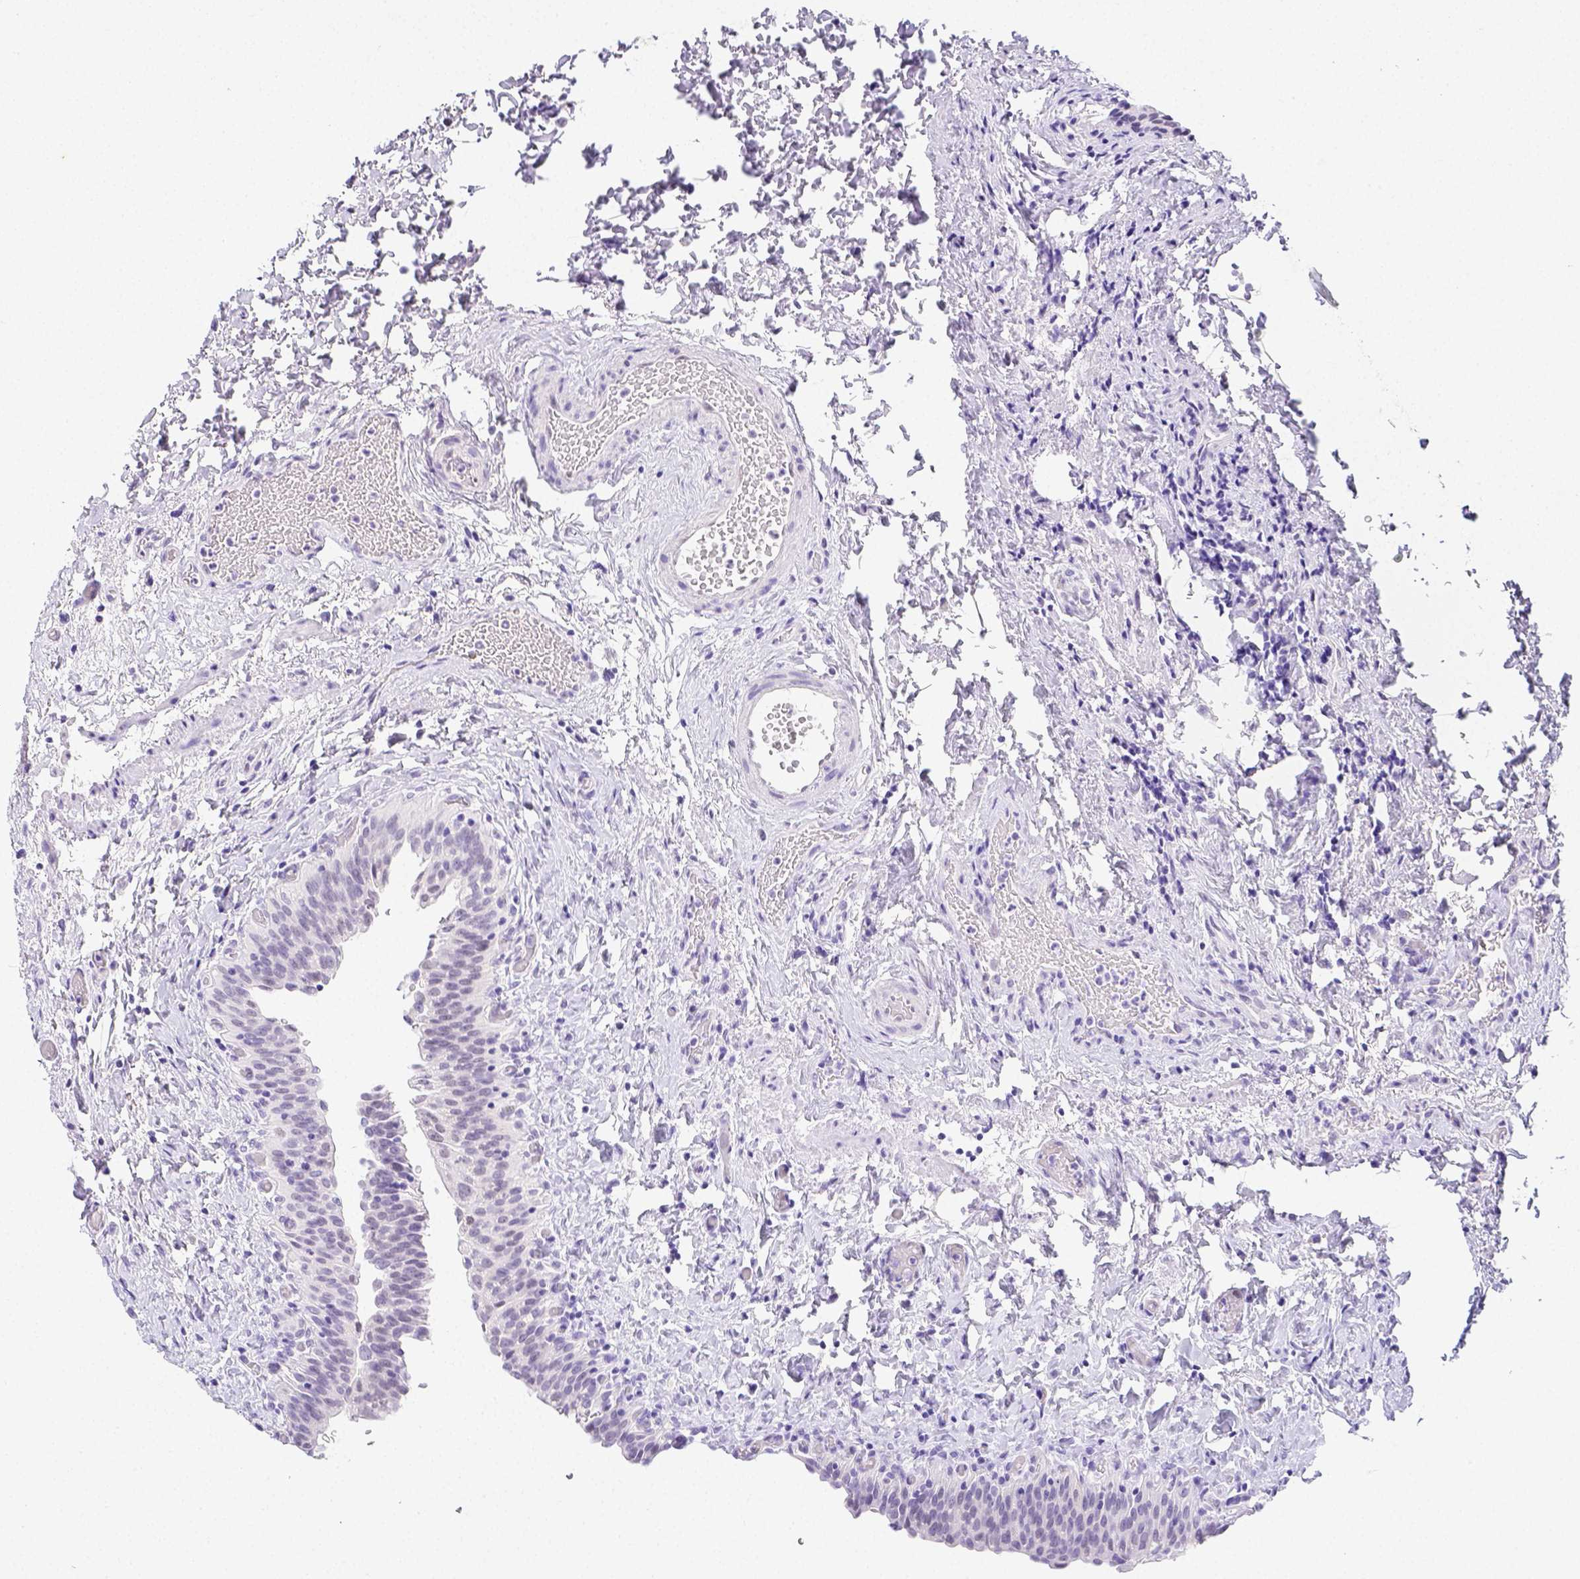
{"staining": {"intensity": "negative", "quantity": "none", "location": "none"}, "tissue": "urinary bladder", "cell_type": "Urothelial cells", "image_type": "normal", "snomed": [{"axis": "morphology", "description": "Normal tissue, NOS"}, {"axis": "topography", "description": "Urinary bladder"}], "caption": "Urinary bladder stained for a protein using immunohistochemistry (IHC) shows no expression urothelial cells.", "gene": "ARHGAP36", "patient": {"sex": "male", "age": 56}}